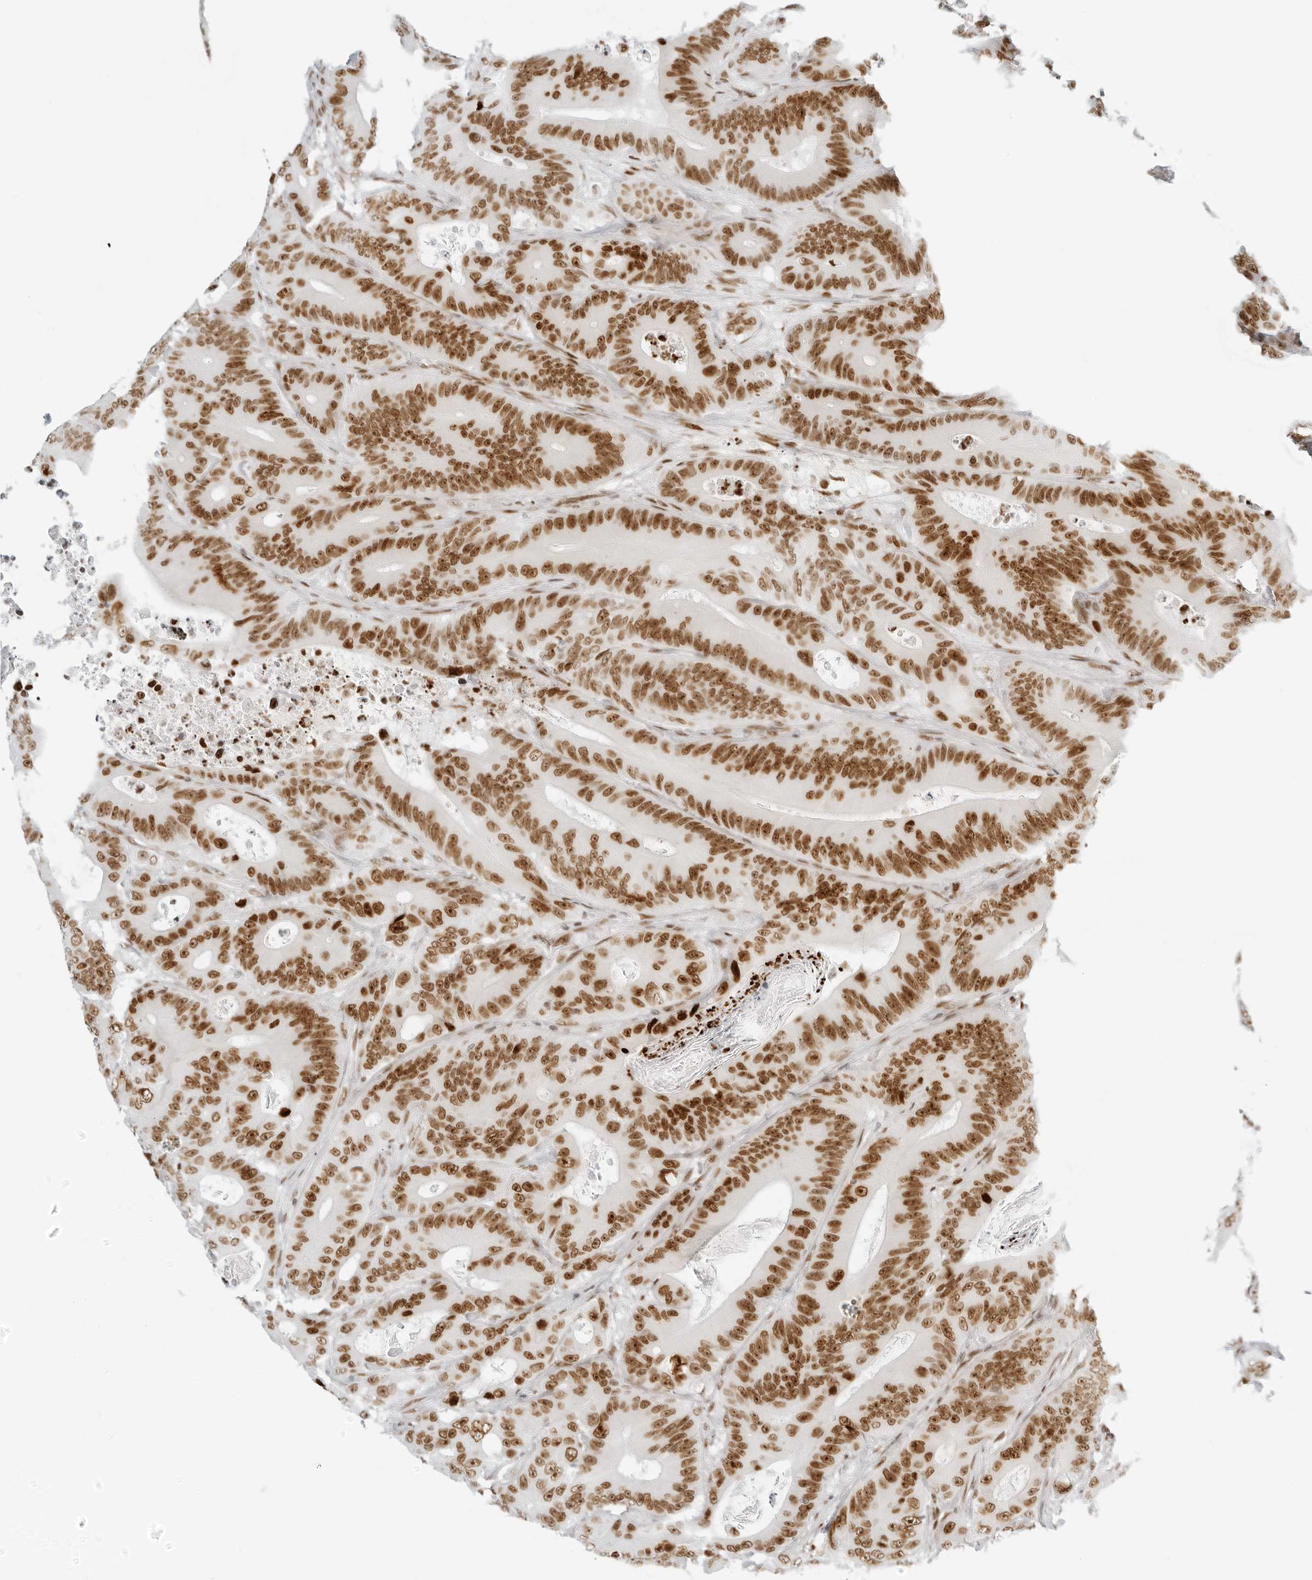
{"staining": {"intensity": "moderate", "quantity": ">75%", "location": "nuclear"}, "tissue": "colorectal cancer", "cell_type": "Tumor cells", "image_type": "cancer", "snomed": [{"axis": "morphology", "description": "Adenocarcinoma, NOS"}, {"axis": "topography", "description": "Colon"}], "caption": "Protein staining by immunohistochemistry (IHC) reveals moderate nuclear positivity in approximately >75% of tumor cells in colorectal adenocarcinoma. Immunohistochemistry stains the protein in brown and the nuclei are stained blue.", "gene": "RCC1", "patient": {"sex": "male", "age": 83}}